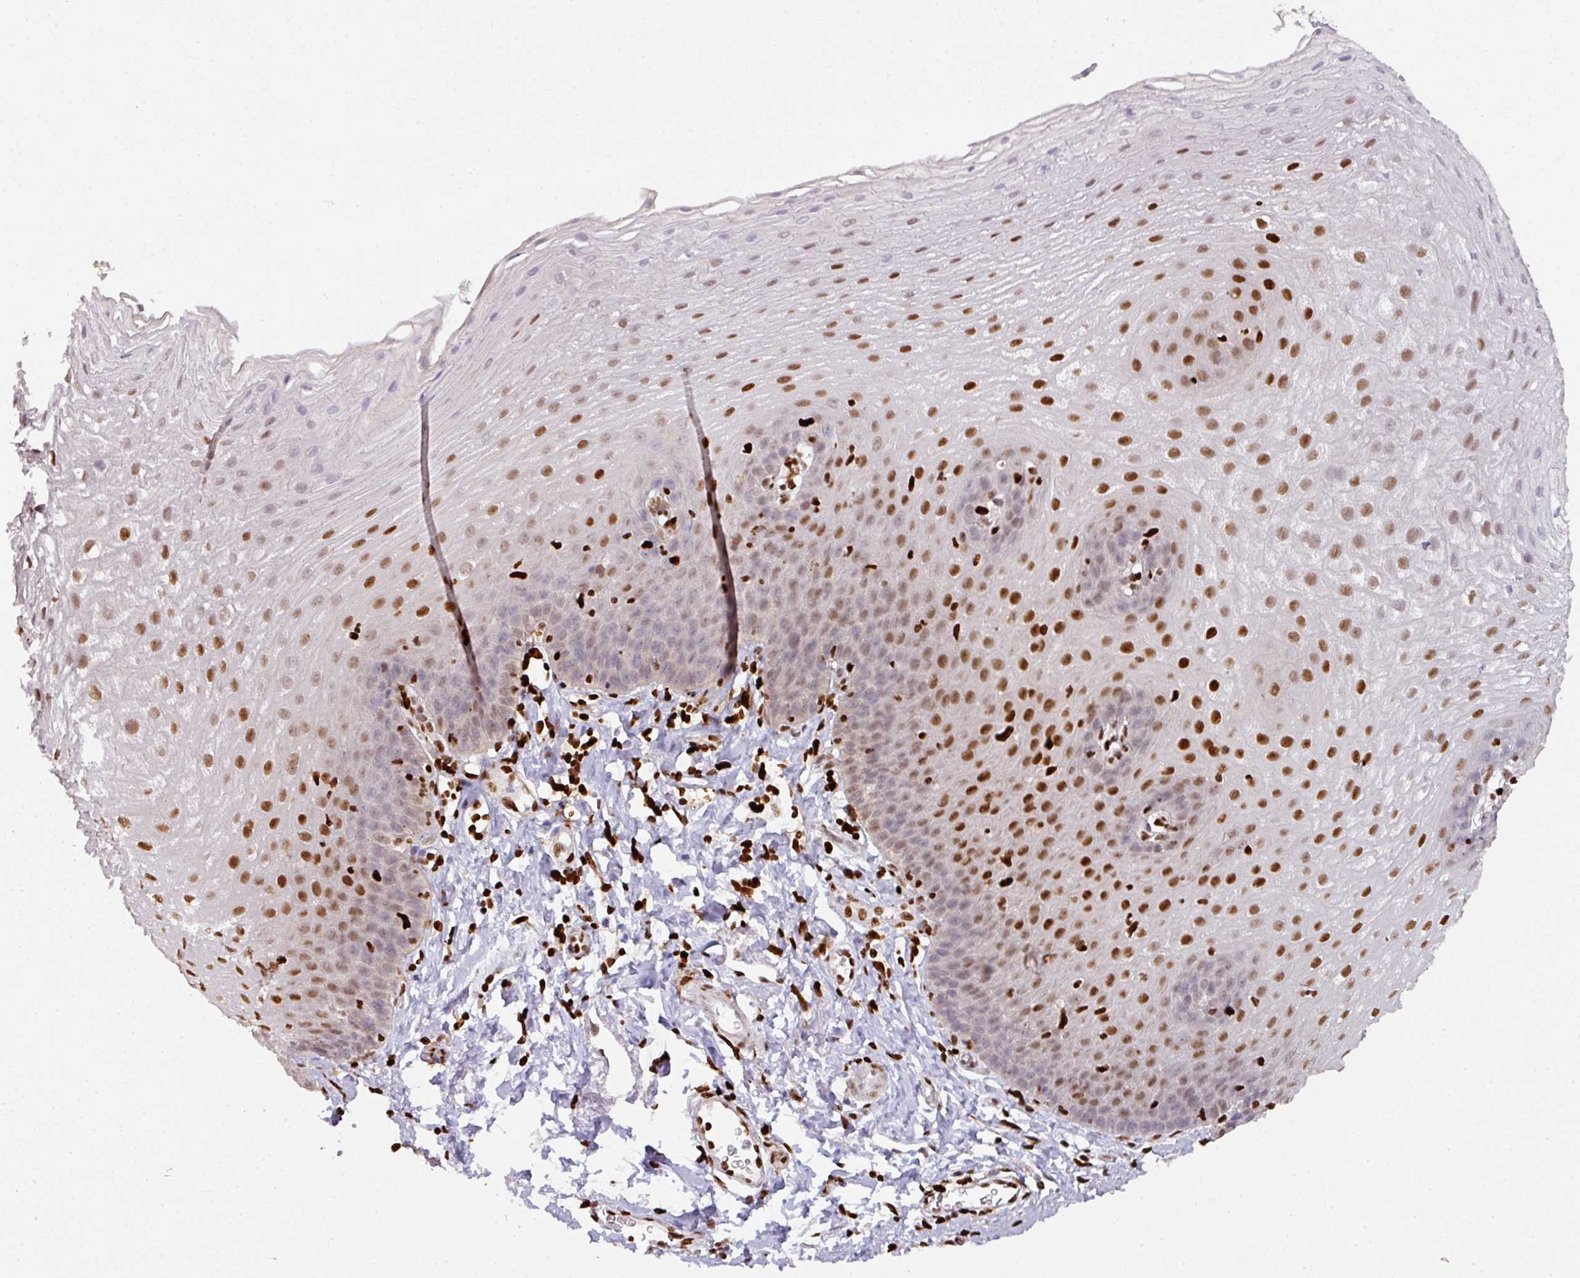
{"staining": {"intensity": "strong", "quantity": "25%-75%", "location": "nuclear"}, "tissue": "esophagus", "cell_type": "Squamous epithelial cells", "image_type": "normal", "snomed": [{"axis": "morphology", "description": "Normal tissue, NOS"}, {"axis": "topography", "description": "Esophagus"}], "caption": "Protein staining of unremarkable esophagus exhibits strong nuclear expression in about 25%-75% of squamous epithelial cells.", "gene": "SAMHD1", "patient": {"sex": "female", "age": 81}}